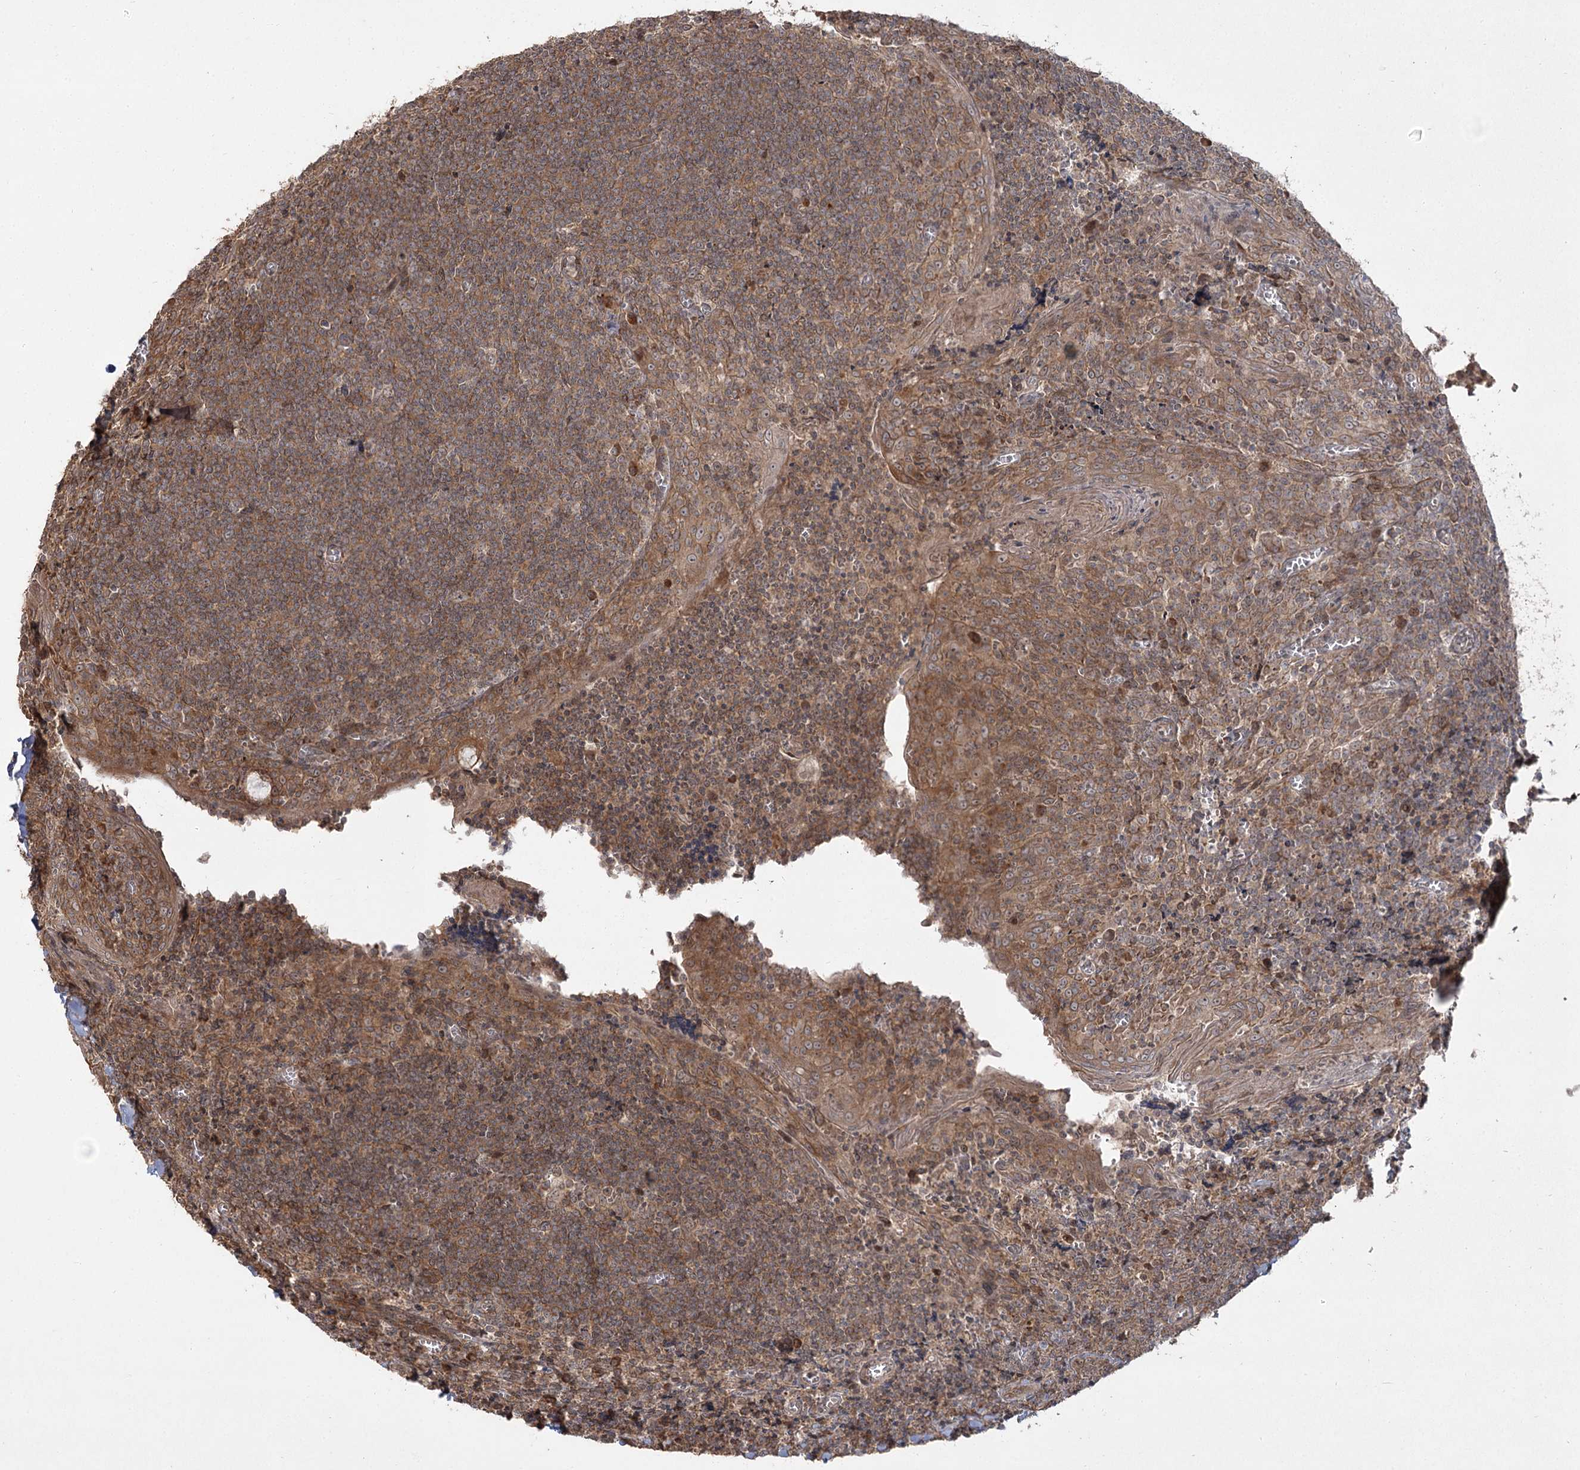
{"staining": {"intensity": "moderate", "quantity": ">75%", "location": "cytoplasmic/membranous"}, "tissue": "tonsil", "cell_type": "Germinal center cells", "image_type": "normal", "snomed": [{"axis": "morphology", "description": "Normal tissue, NOS"}, {"axis": "topography", "description": "Tonsil"}], "caption": "Moderate cytoplasmic/membranous protein expression is seen in about >75% of germinal center cells in tonsil.", "gene": "CPLANE1", "patient": {"sex": "male", "age": 27}}